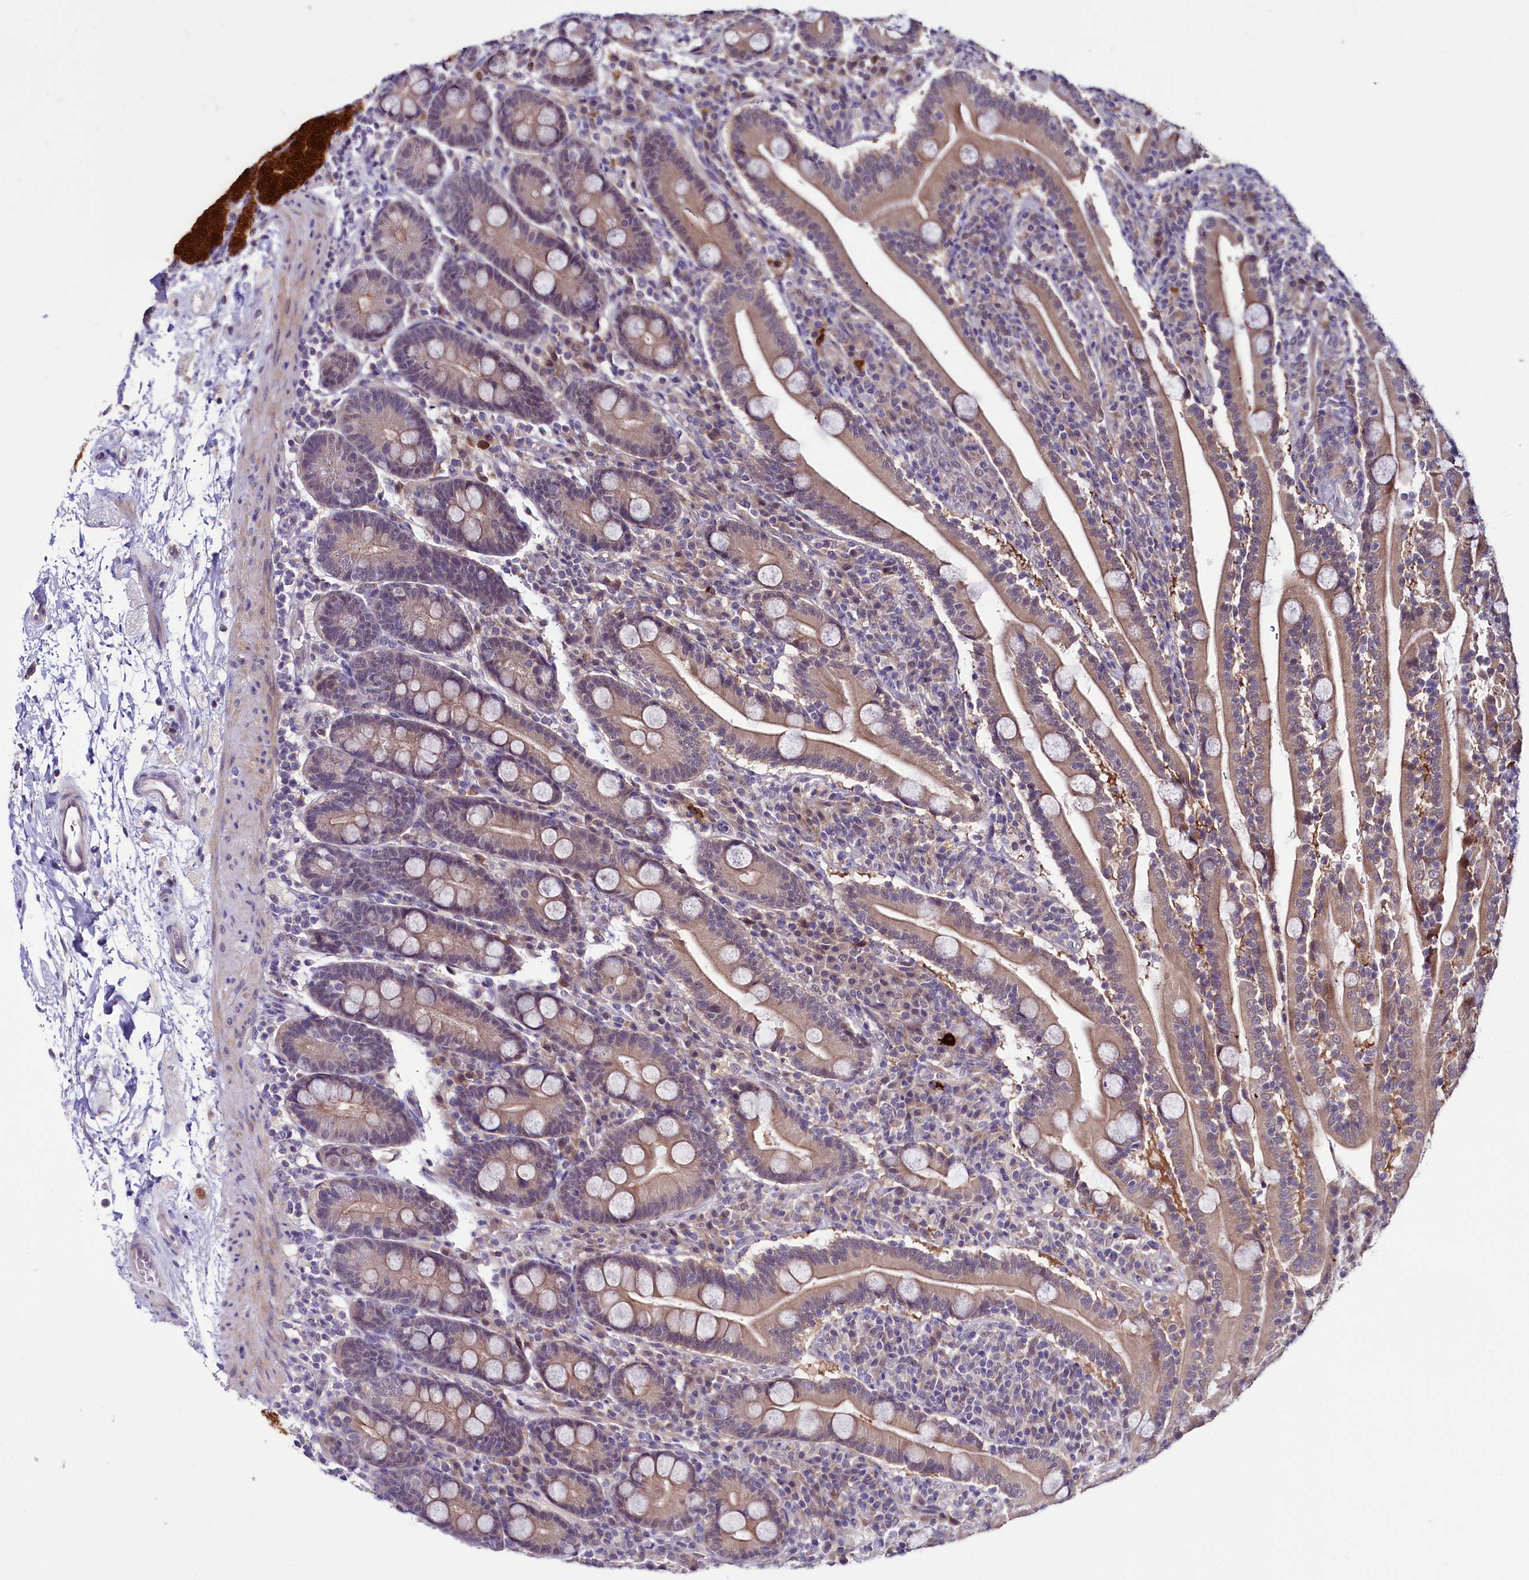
{"staining": {"intensity": "weak", "quantity": "25%-75%", "location": "cytoplasmic/membranous"}, "tissue": "duodenum", "cell_type": "Glandular cells", "image_type": "normal", "snomed": [{"axis": "morphology", "description": "Normal tissue, NOS"}, {"axis": "topography", "description": "Duodenum"}], "caption": "Immunohistochemistry (IHC) (DAB (3,3'-diaminobenzidine)) staining of normal human duodenum exhibits weak cytoplasmic/membranous protein staining in about 25%-75% of glandular cells.", "gene": "UBE3A", "patient": {"sex": "male", "age": 35}}